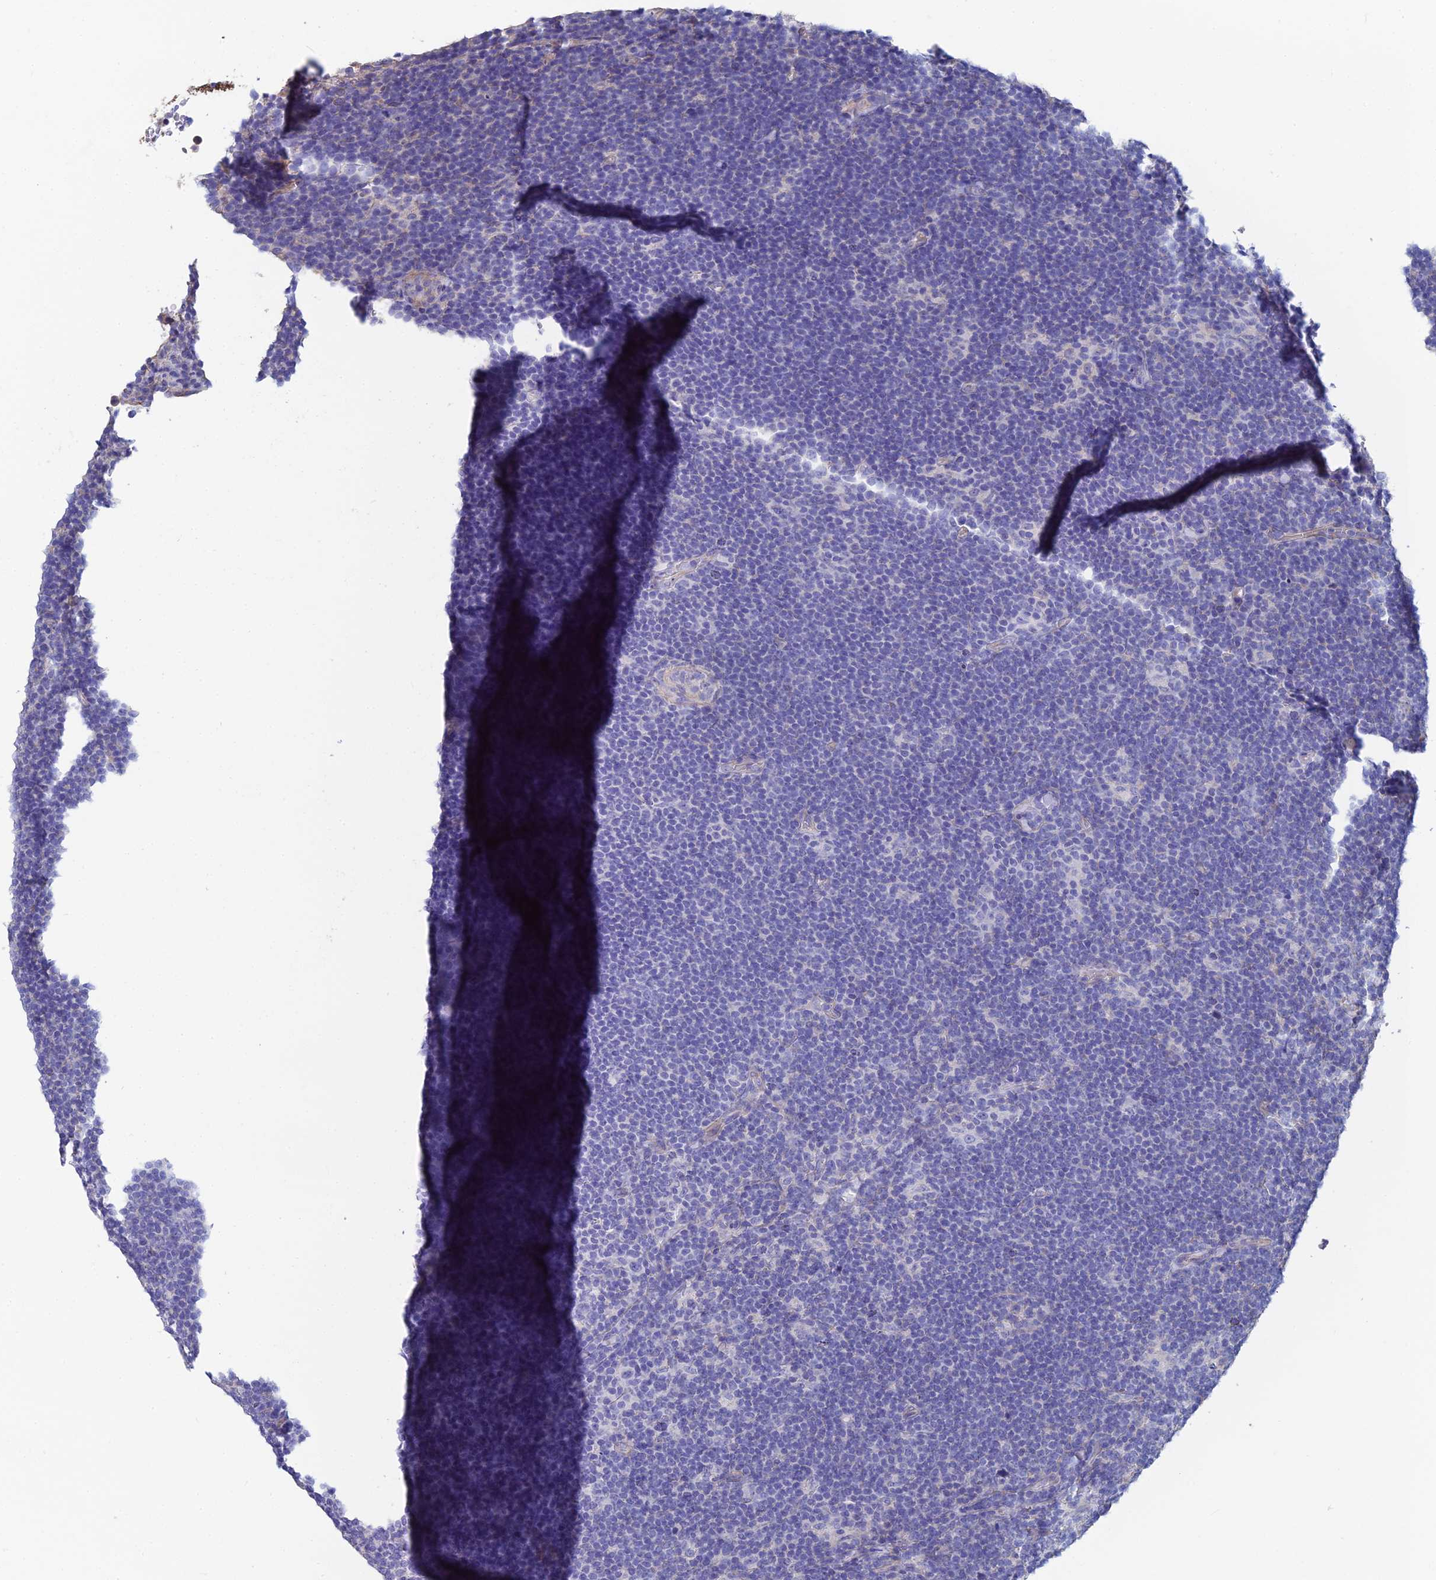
{"staining": {"intensity": "negative", "quantity": "none", "location": "none"}, "tissue": "lymphoma", "cell_type": "Tumor cells", "image_type": "cancer", "snomed": [{"axis": "morphology", "description": "Hodgkin's disease, NOS"}, {"axis": "topography", "description": "Lymph node"}], "caption": "Histopathology image shows no protein positivity in tumor cells of lymphoma tissue.", "gene": "PCDHA5", "patient": {"sex": "female", "age": 57}}